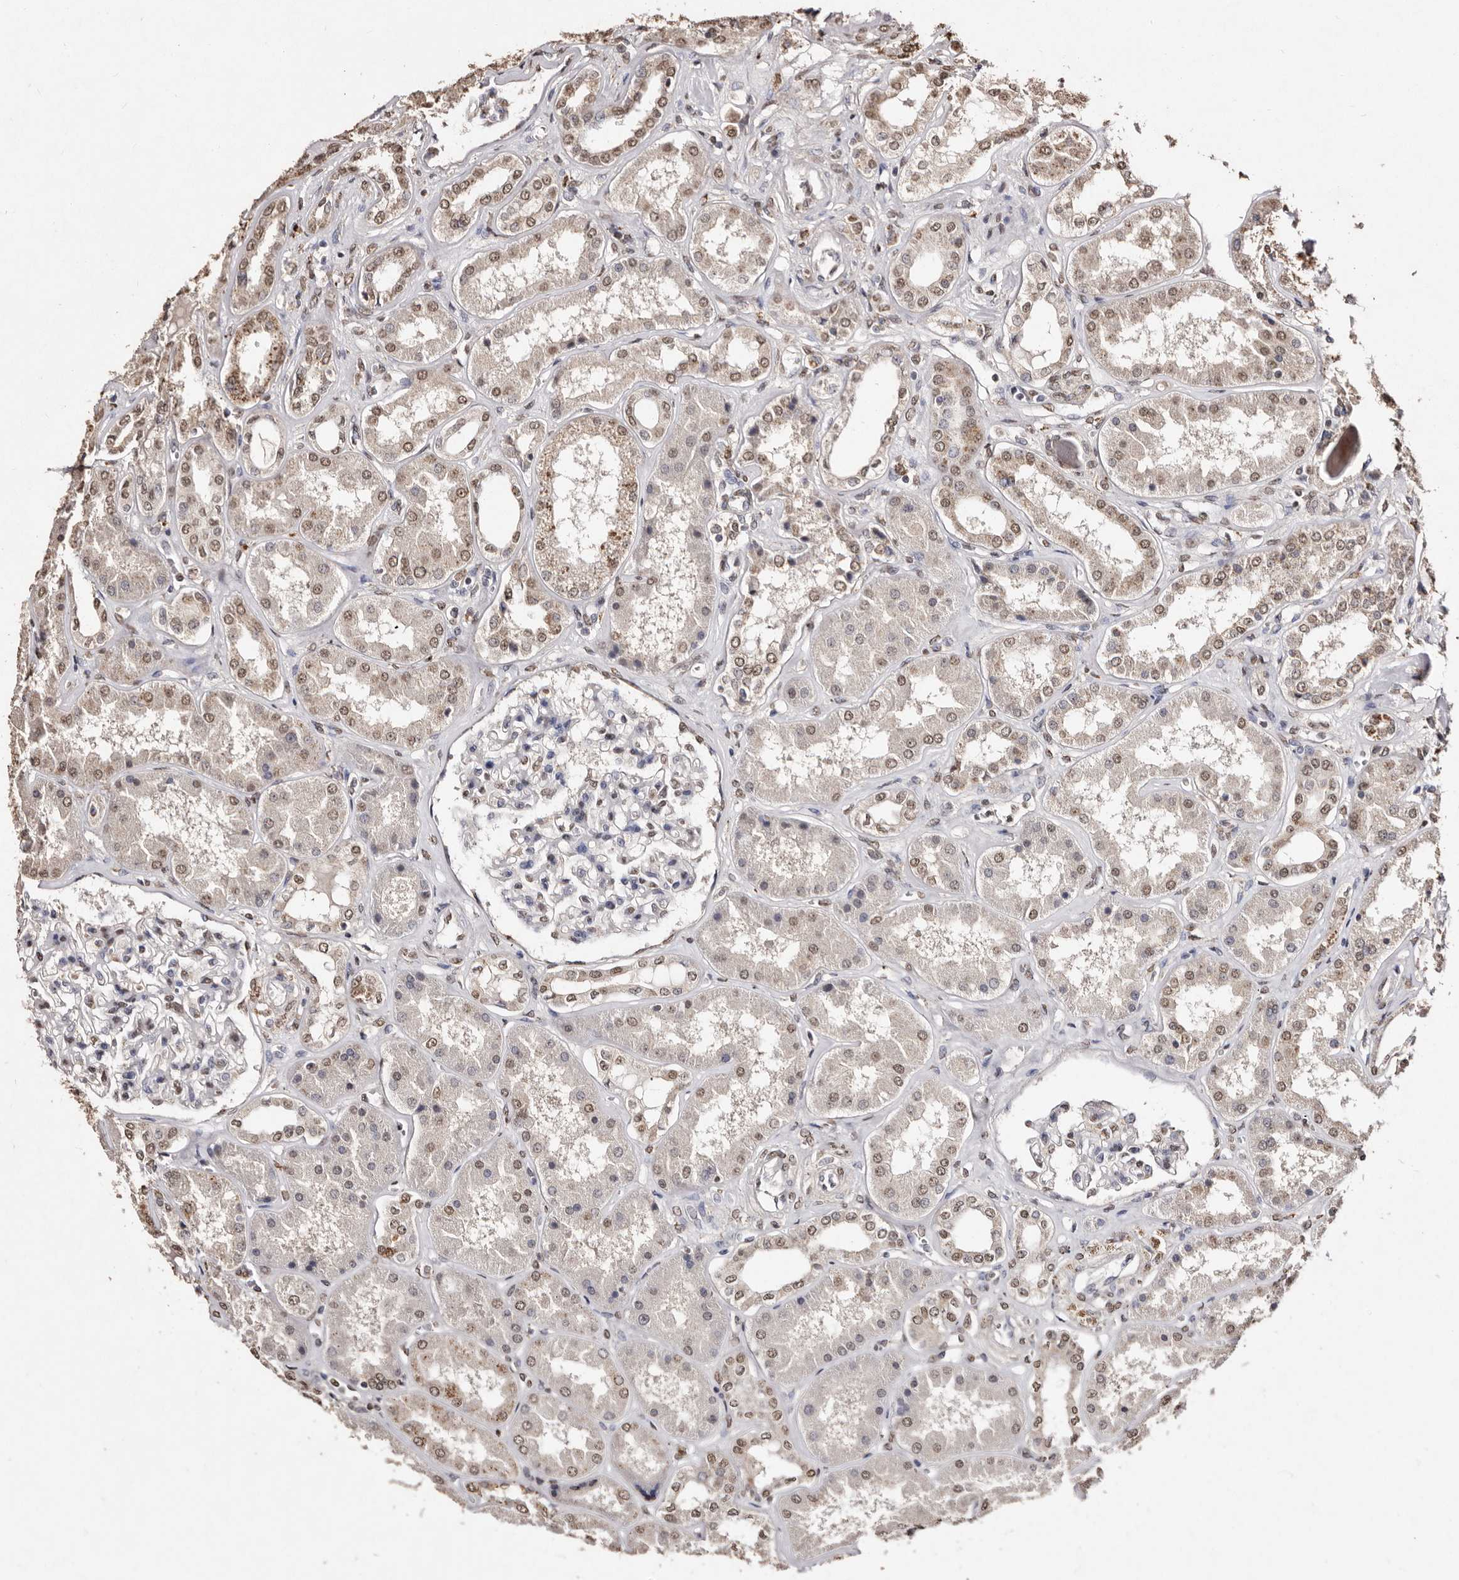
{"staining": {"intensity": "weak", "quantity": "25%-75%", "location": "nuclear"}, "tissue": "kidney", "cell_type": "Cells in glomeruli", "image_type": "normal", "snomed": [{"axis": "morphology", "description": "Normal tissue, NOS"}, {"axis": "topography", "description": "Kidney"}], "caption": "Cells in glomeruli demonstrate low levels of weak nuclear staining in about 25%-75% of cells in benign human kidney. Using DAB (brown) and hematoxylin (blue) stains, captured at high magnification using brightfield microscopy.", "gene": "ERBB4", "patient": {"sex": "female", "age": 56}}